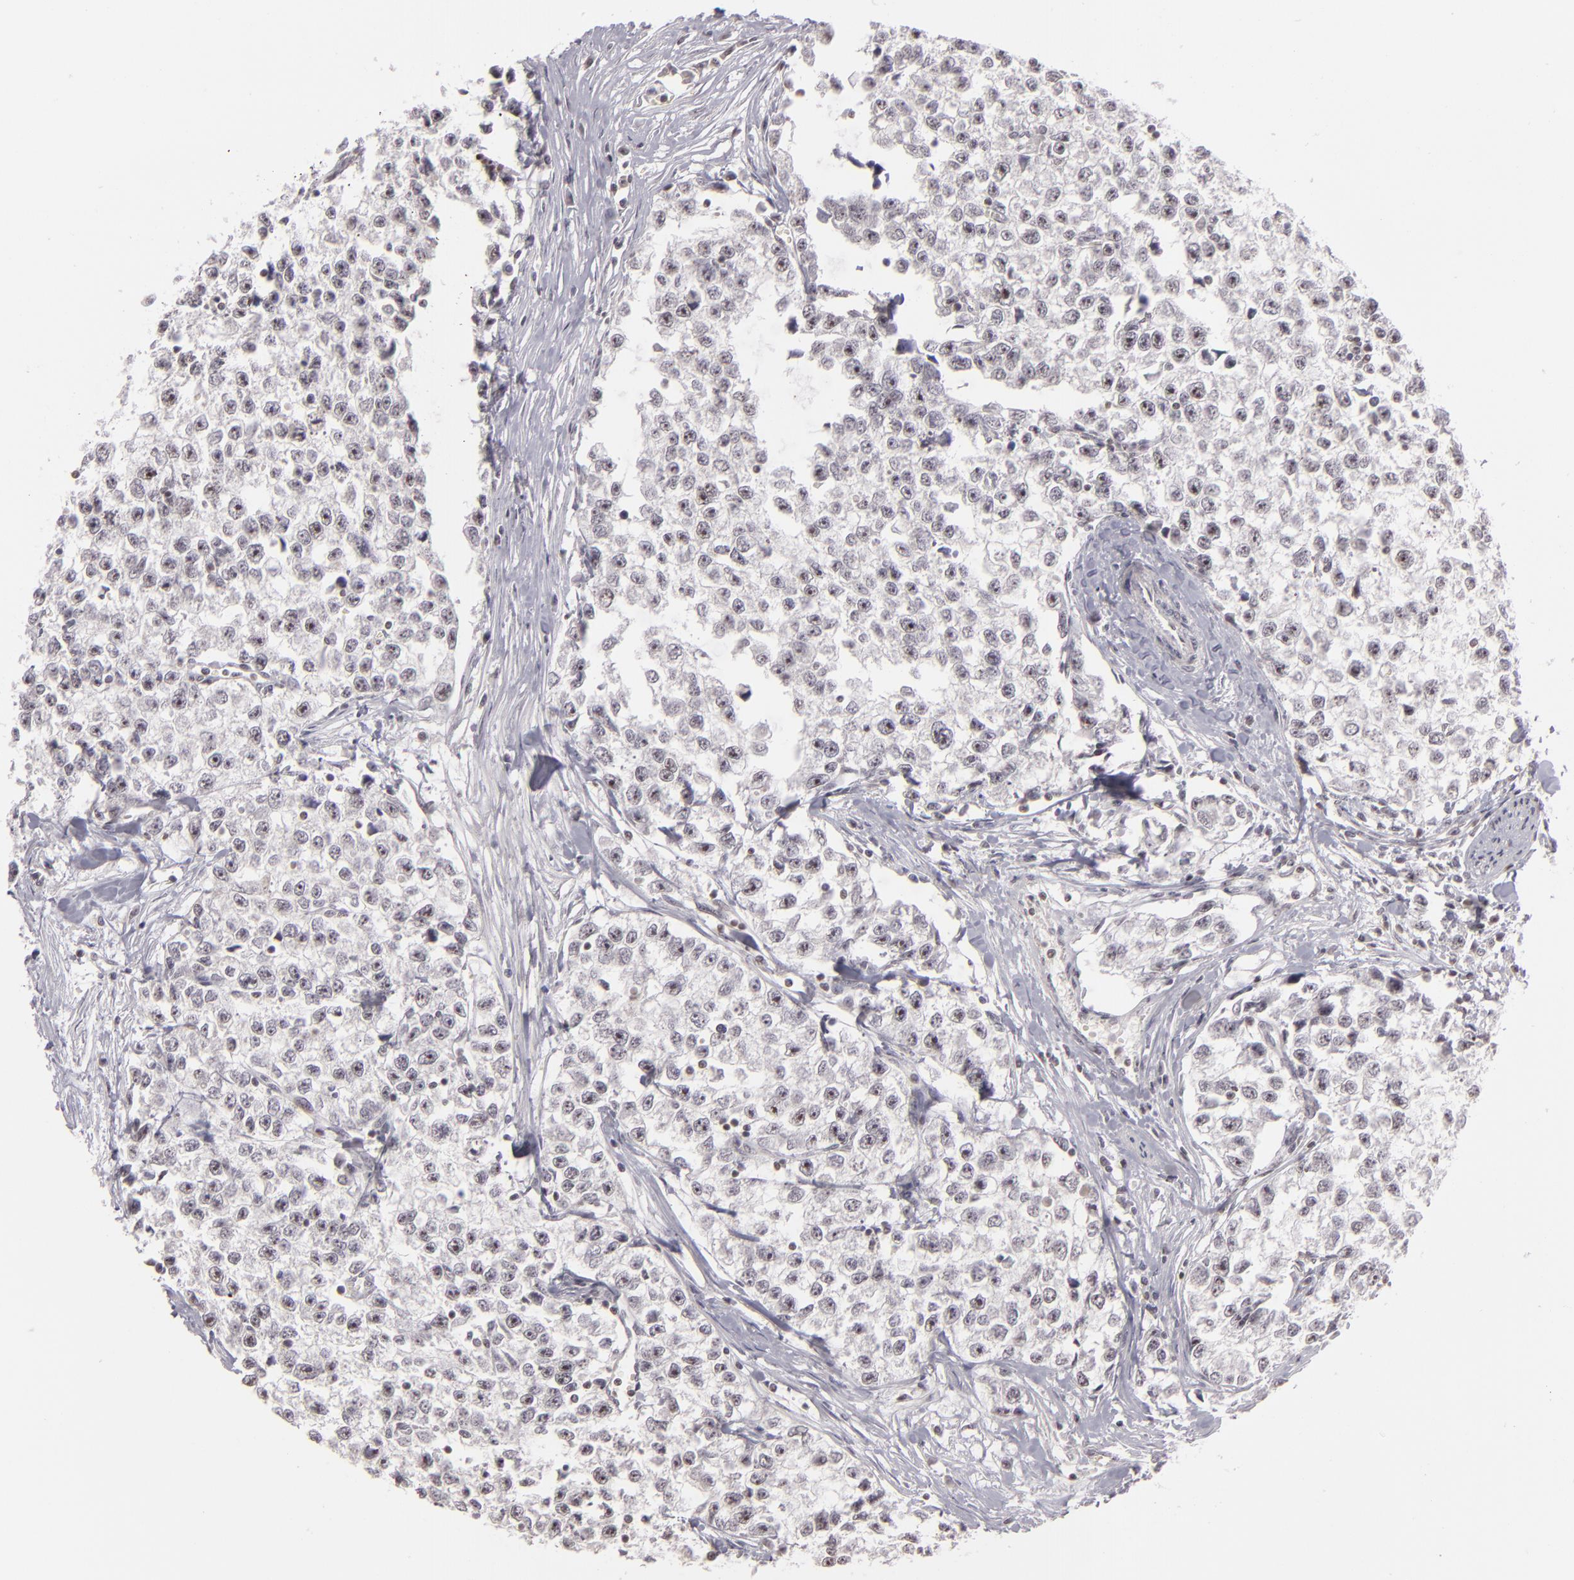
{"staining": {"intensity": "weak", "quantity": "<25%", "location": "nuclear"}, "tissue": "testis cancer", "cell_type": "Tumor cells", "image_type": "cancer", "snomed": [{"axis": "morphology", "description": "Seminoma, NOS"}, {"axis": "morphology", "description": "Carcinoma, Embryonal, NOS"}, {"axis": "topography", "description": "Testis"}], "caption": "Tumor cells show no significant protein expression in embryonal carcinoma (testis).", "gene": "DAXX", "patient": {"sex": "male", "age": 30}}